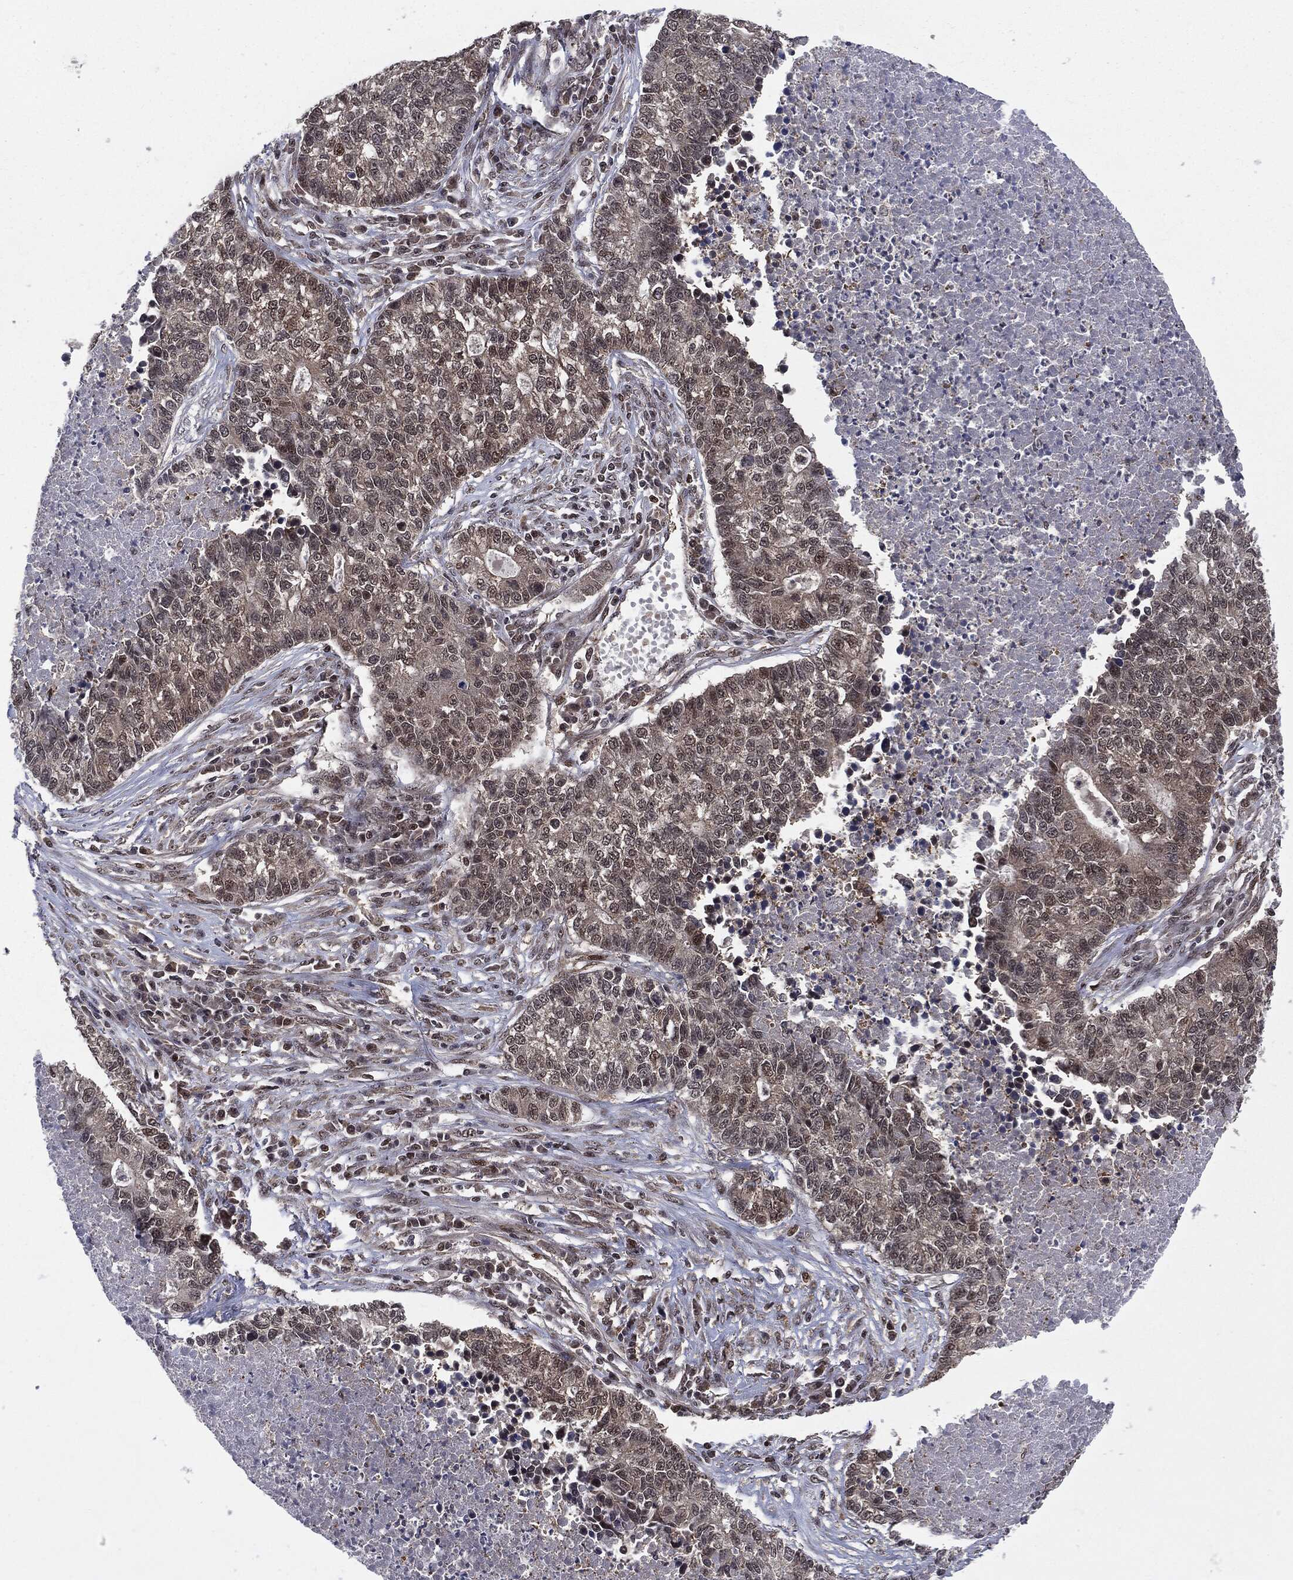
{"staining": {"intensity": "negative", "quantity": "none", "location": "none"}, "tissue": "lung cancer", "cell_type": "Tumor cells", "image_type": "cancer", "snomed": [{"axis": "morphology", "description": "Adenocarcinoma, NOS"}, {"axis": "topography", "description": "Lung"}], "caption": "A histopathology image of lung adenocarcinoma stained for a protein shows no brown staining in tumor cells. The staining was performed using DAB to visualize the protein expression in brown, while the nuclei were stained in blue with hematoxylin (Magnification: 20x).", "gene": "PTPA", "patient": {"sex": "male", "age": 57}}